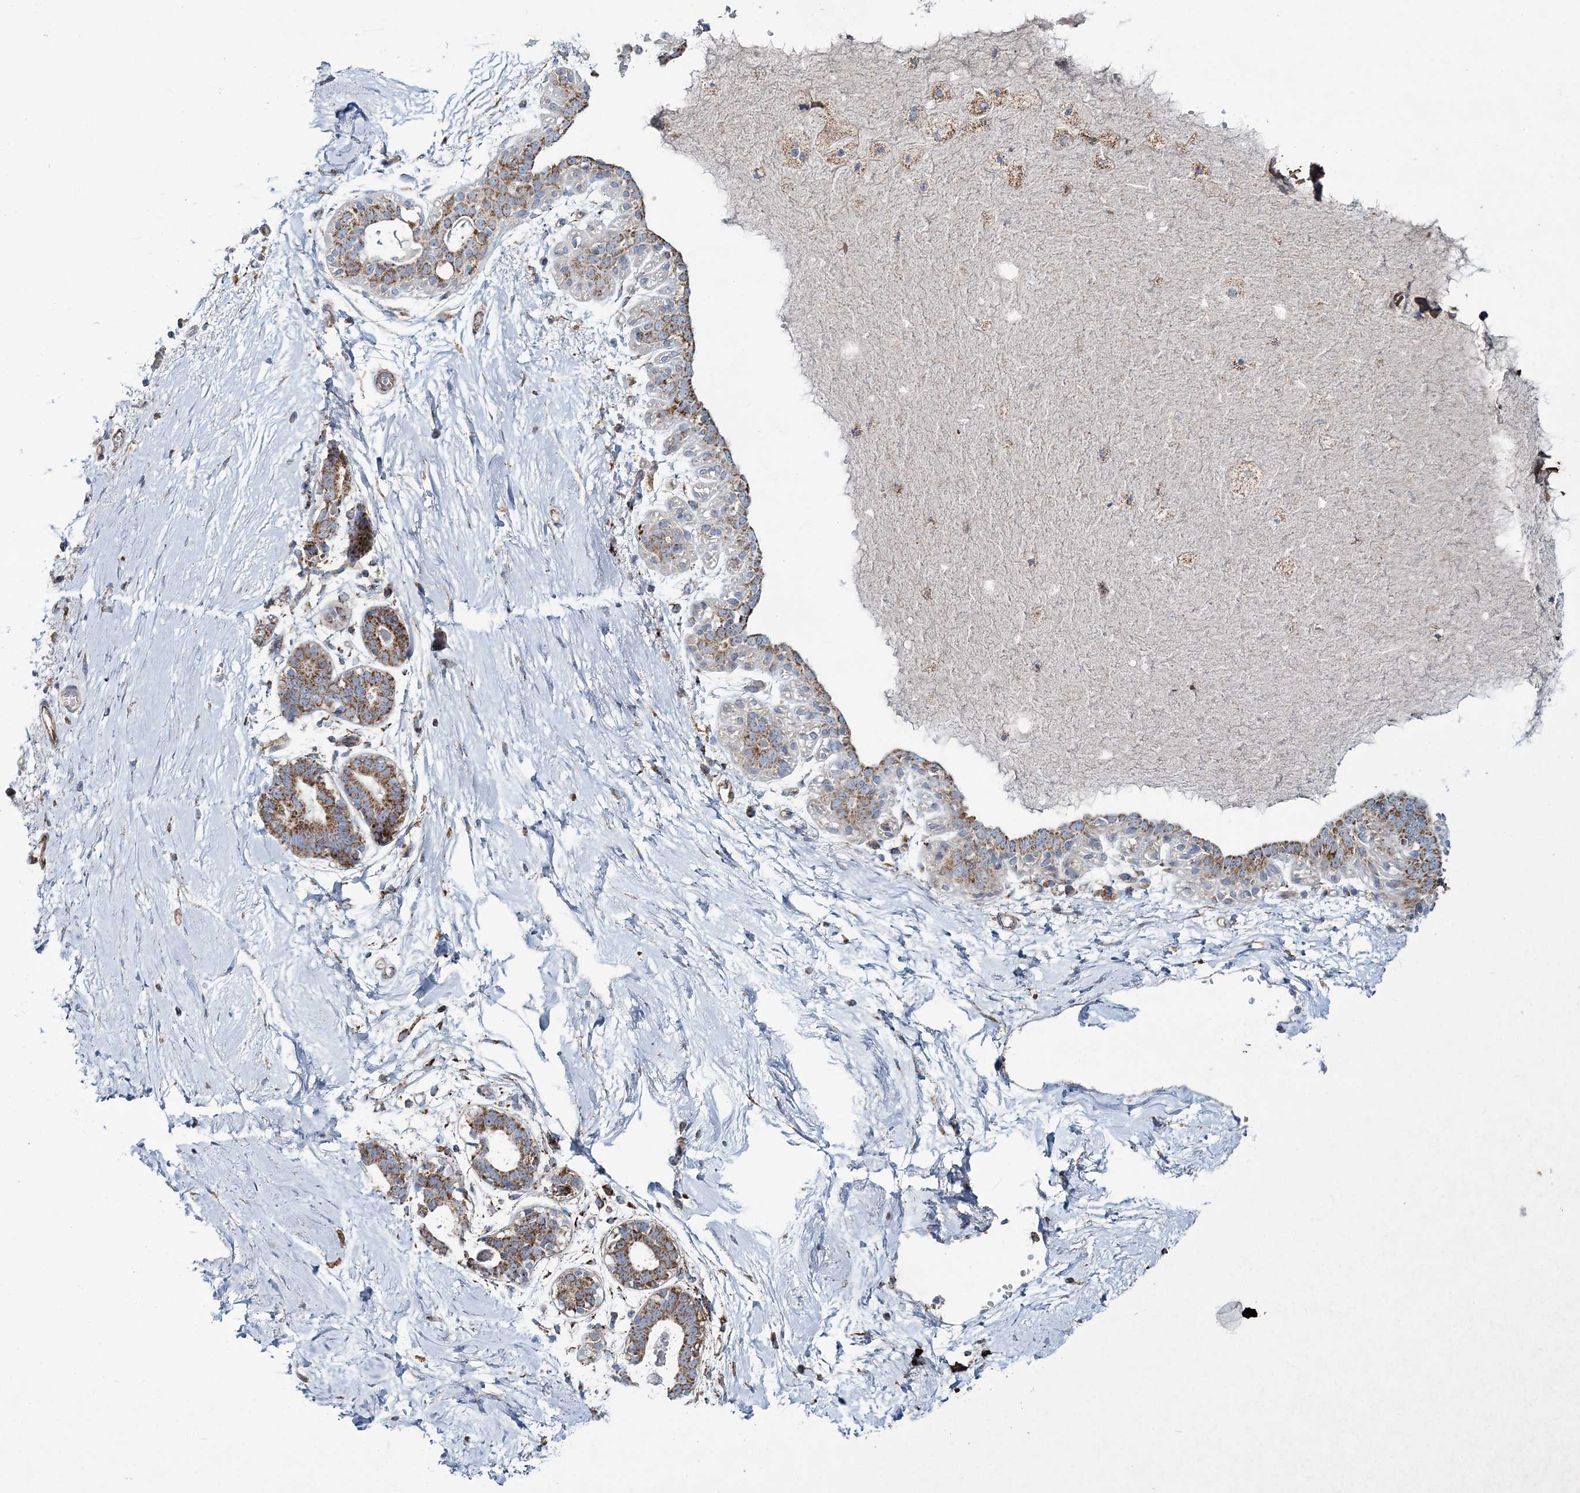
{"staining": {"intensity": "negative", "quantity": "none", "location": "none"}, "tissue": "breast", "cell_type": "Adipocytes", "image_type": "normal", "snomed": [{"axis": "morphology", "description": "Normal tissue, NOS"}, {"axis": "topography", "description": "Breast"}], "caption": "IHC image of normal breast: human breast stained with DAB (3,3'-diaminobenzidine) shows no significant protein staining in adipocytes.", "gene": "ARHGAP6", "patient": {"sex": "female", "age": 45}}